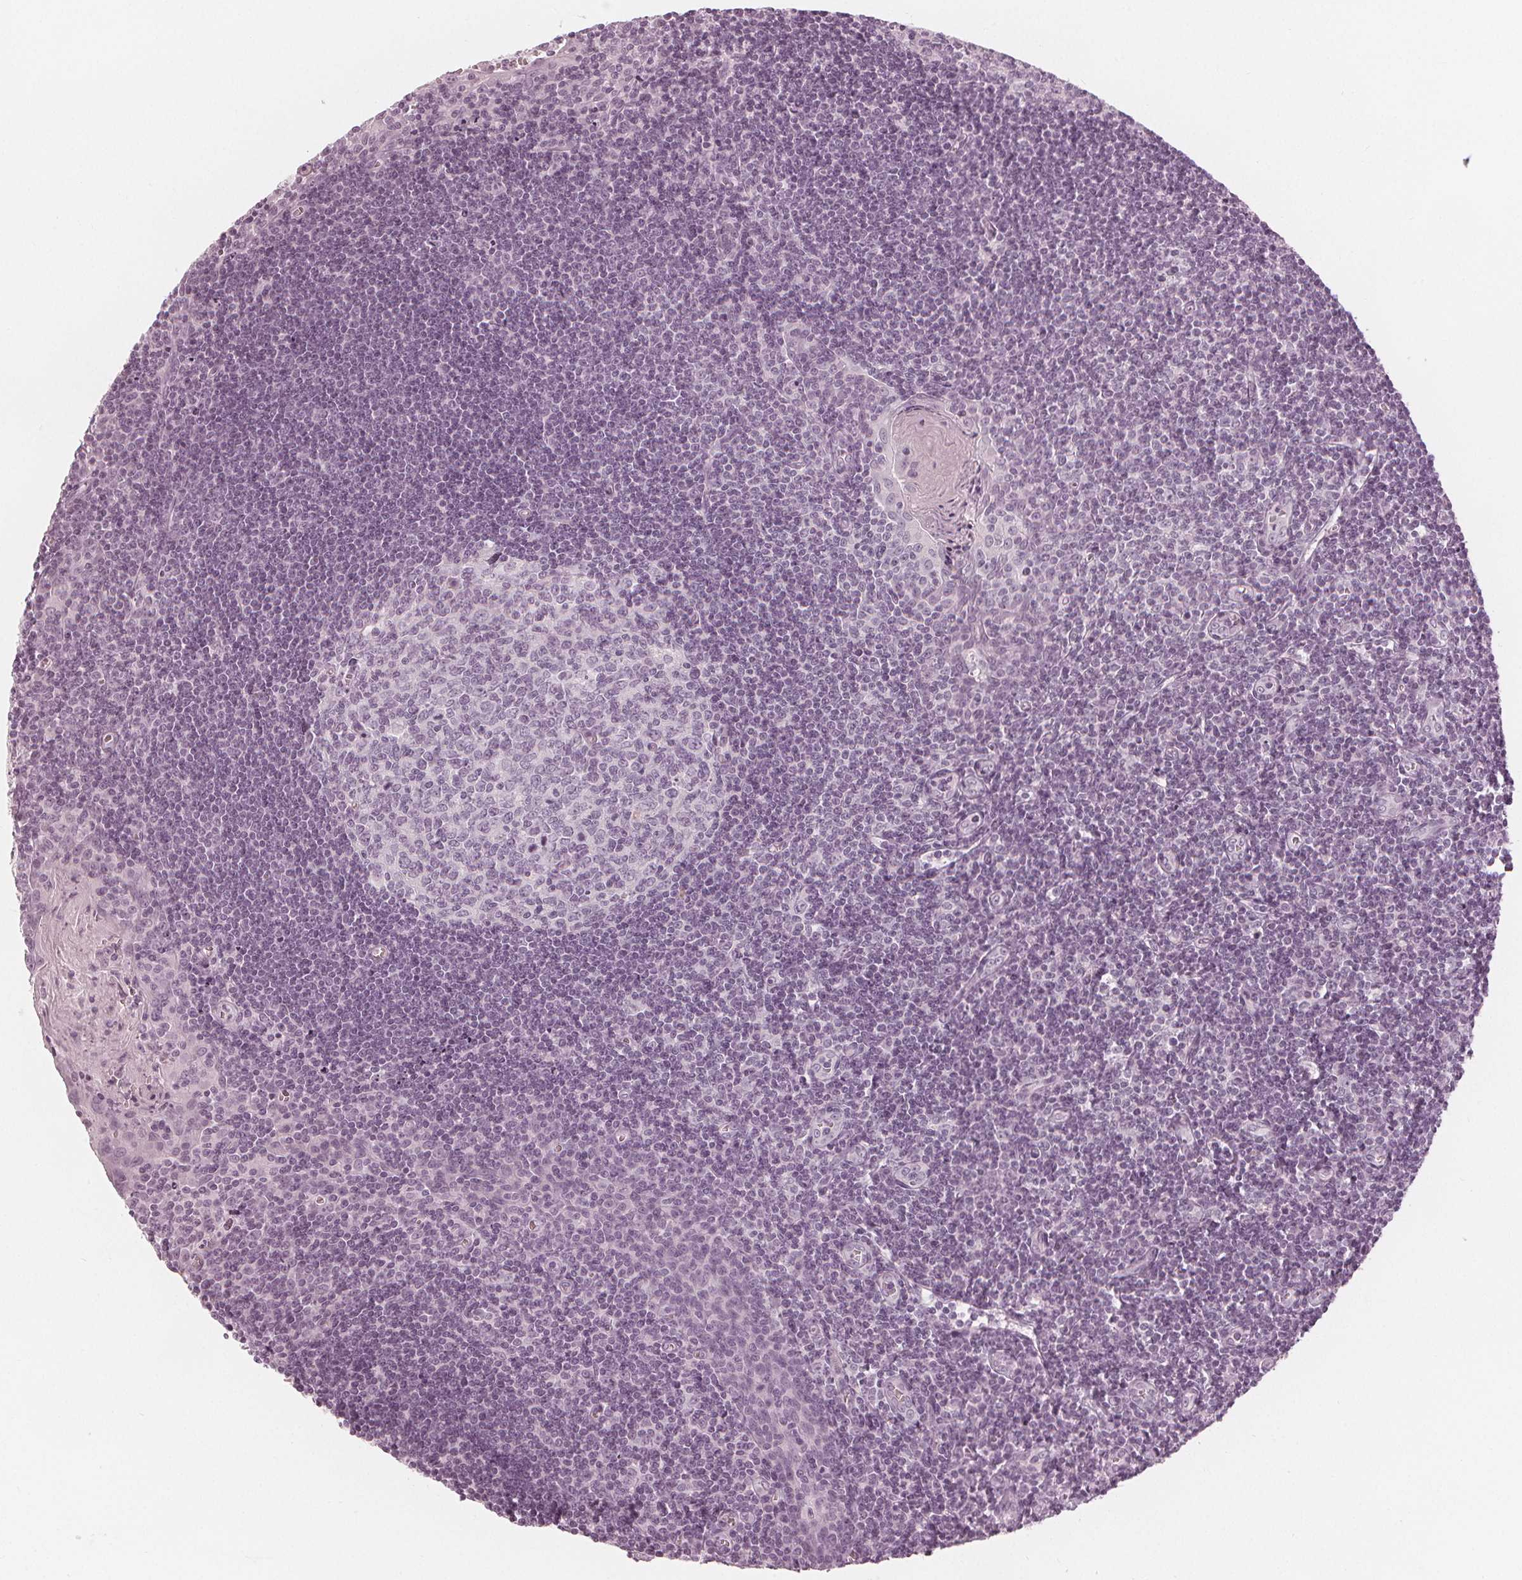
{"staining": {"intensity": "negative", "quantity": "none", "location": "none"}, "tissue": "tonsil", "cell_type": "Germinal center cells", "image_type": "normal", "snomed": [{"axis": "morphology", "description": "Normal tissue, NOS"}, {"axis": "morphology", "description": "Inflammation, NOS"}, {"axis": "topography", "description": "Tonsil"}], "caption": "Germinal center cells show no significant expression in unremarkable tonsil.", "gene": "PAEP", "patient": {"sex": "female", "age": 31}}